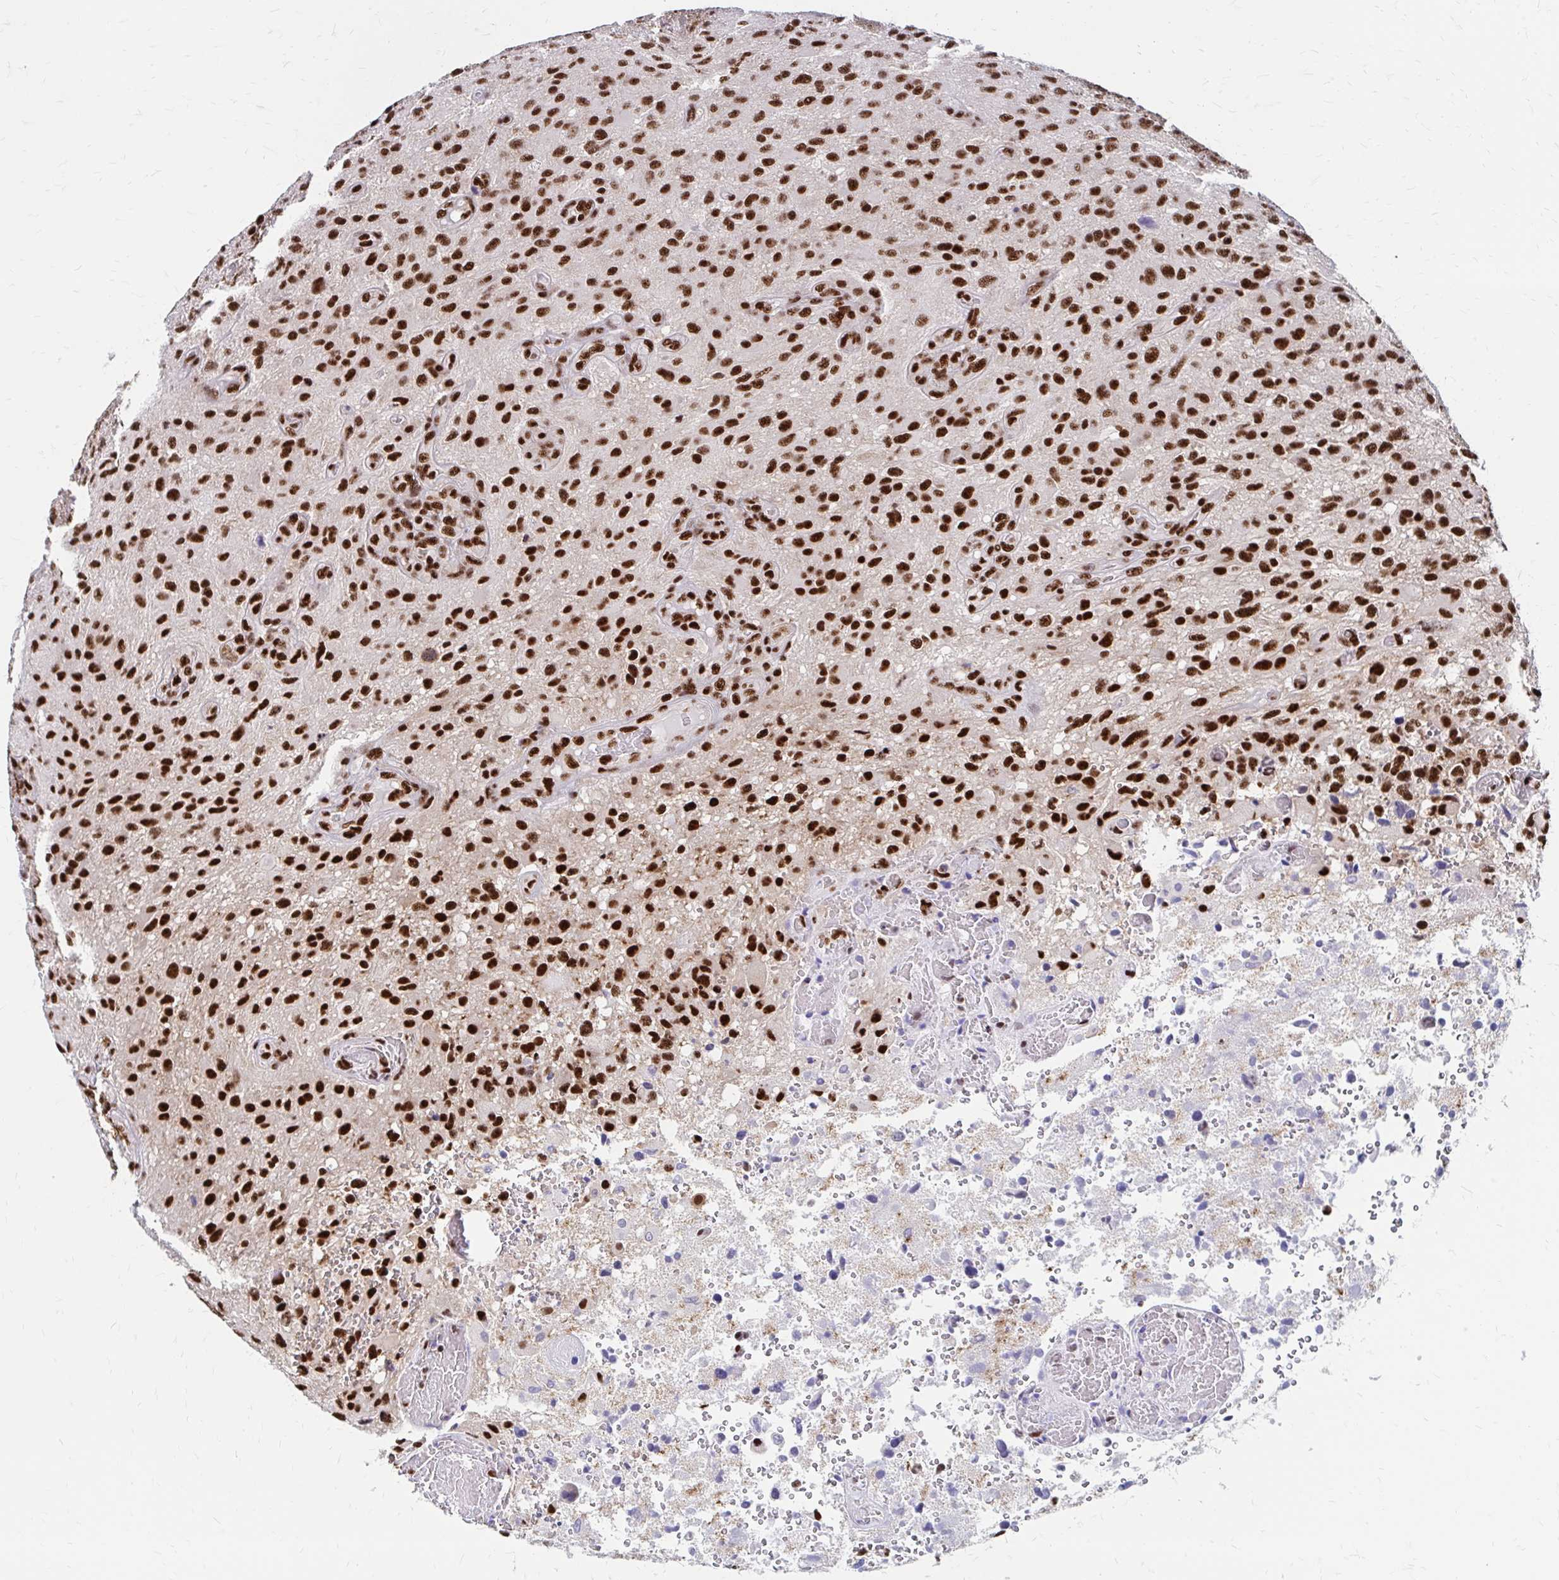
{"staining": {"intensity": "strong", "quantity": ">75%", "location": "nuclear"}, "tissue": "glioma", "cell_type": "Tumor cells", "image_type": "cancer", "snomed": [{"axis": "morphology", "description": "Glioma, malignant, High grade"}, {"axis": "topography", "description": "Brain"}], "caption": "The micrograph displays immunohistochemical staining of high-grade glioma (malignant). There is strong nuclear positivity is appreciated in about >75% of tumor cells. Immunohistochemistry stains the protein of interest in brown and the nuclei are stained blue.", "gene": "CNKSR3", "patient": {"sex": "male", "age": 53}}